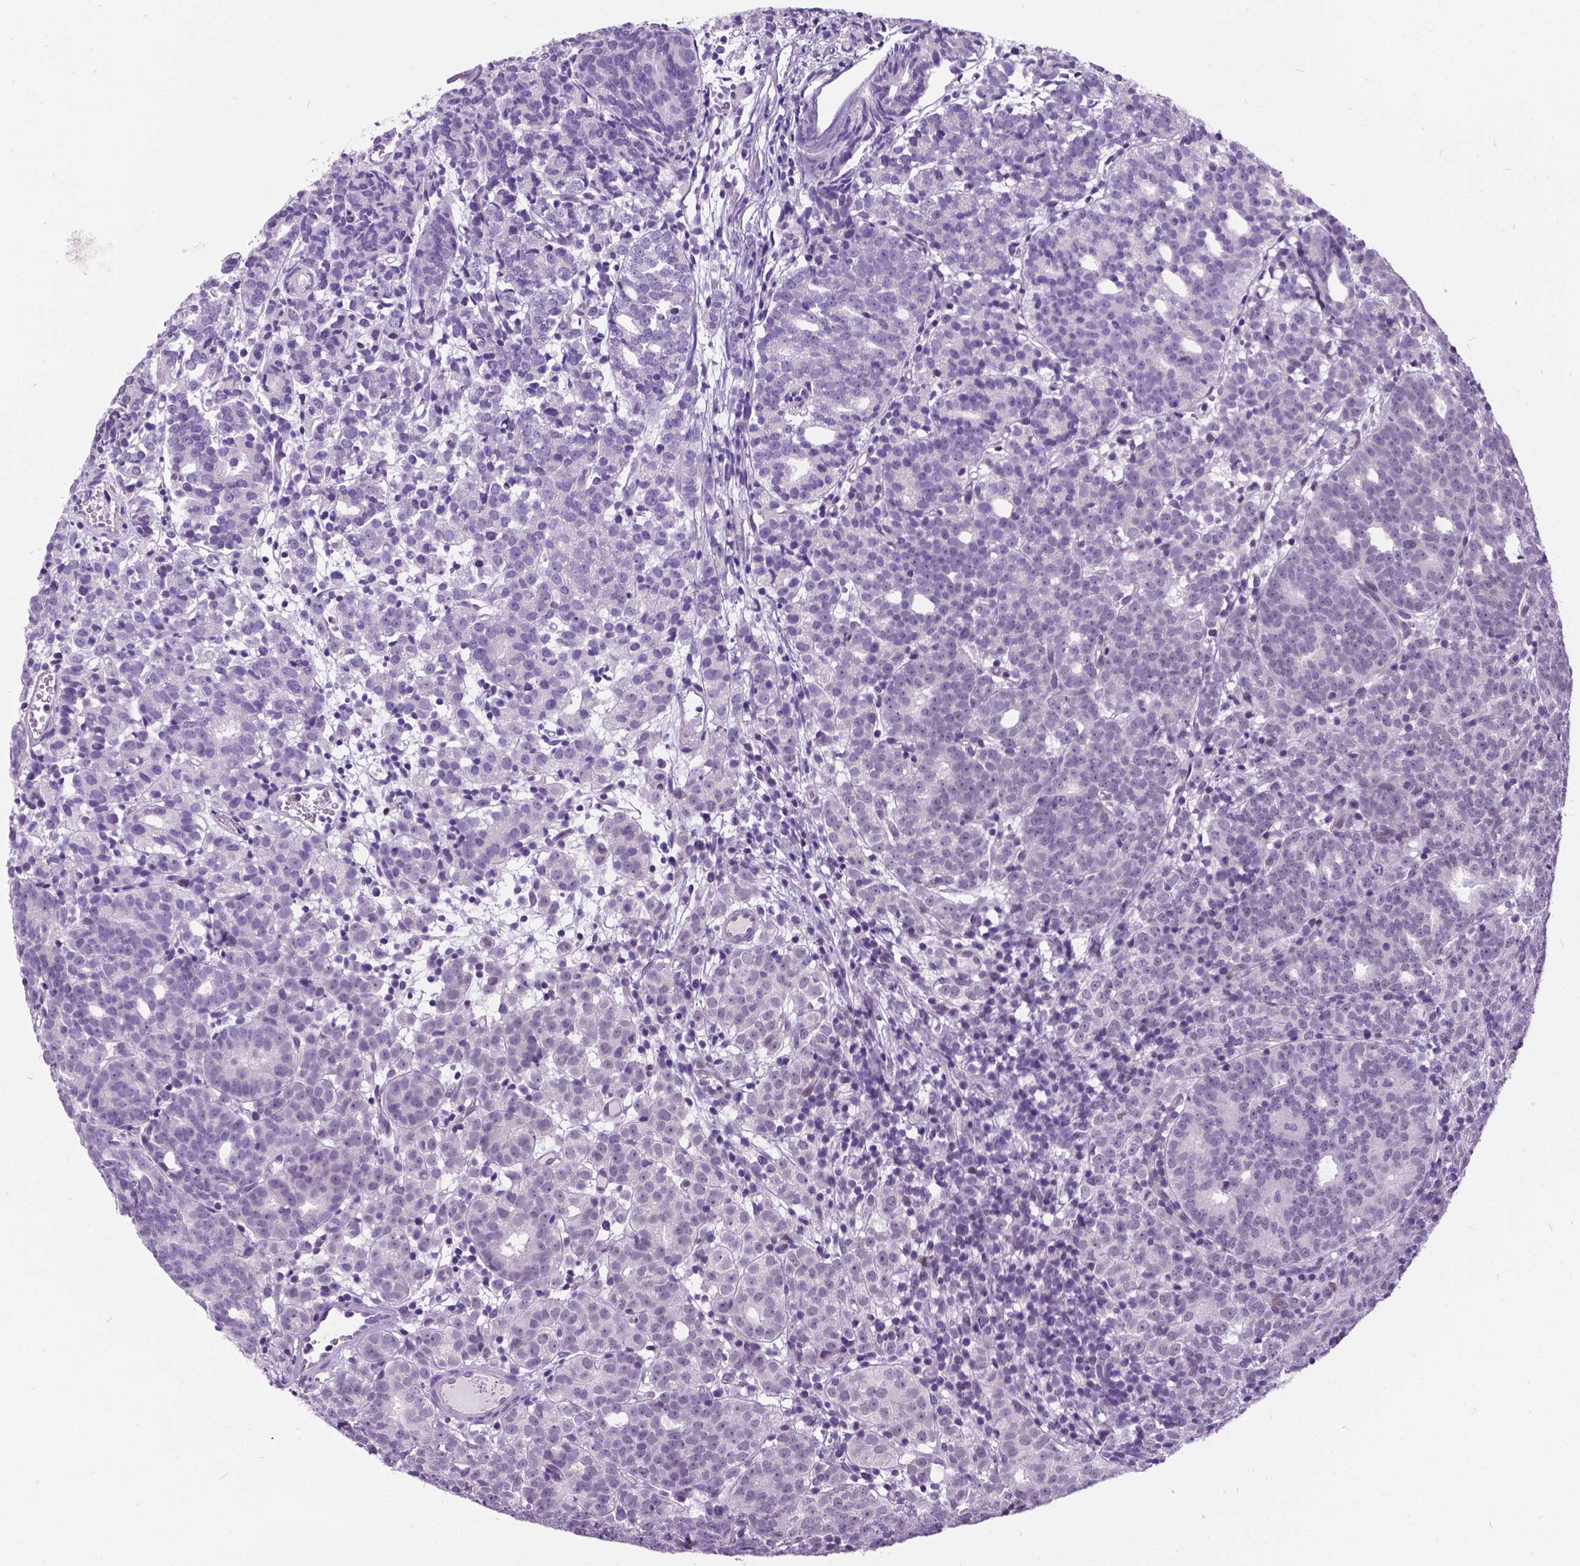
{"staining": {"intensity": "negative", "quantity": "none", "location": "none"}, "tissue": "prostate cancer", "cell_type": "Tumor cells", "image_type": "cancer", "snomed": [{"axis": "morphology", "description": "Adenocarcinoma, High grade"}, {"axis": "topography", "description": "Prostate"}], "caption": "A photomicrograph of human prostate cancer (adenocarcinoma (high-grade)) is negative for staining in tumor cells. (DAB (3,3'-diaminobenzidine) immunohistochemistry, high magnification).", "gene": "DPF3", "patient": {"sex": "male", "age": 53}}